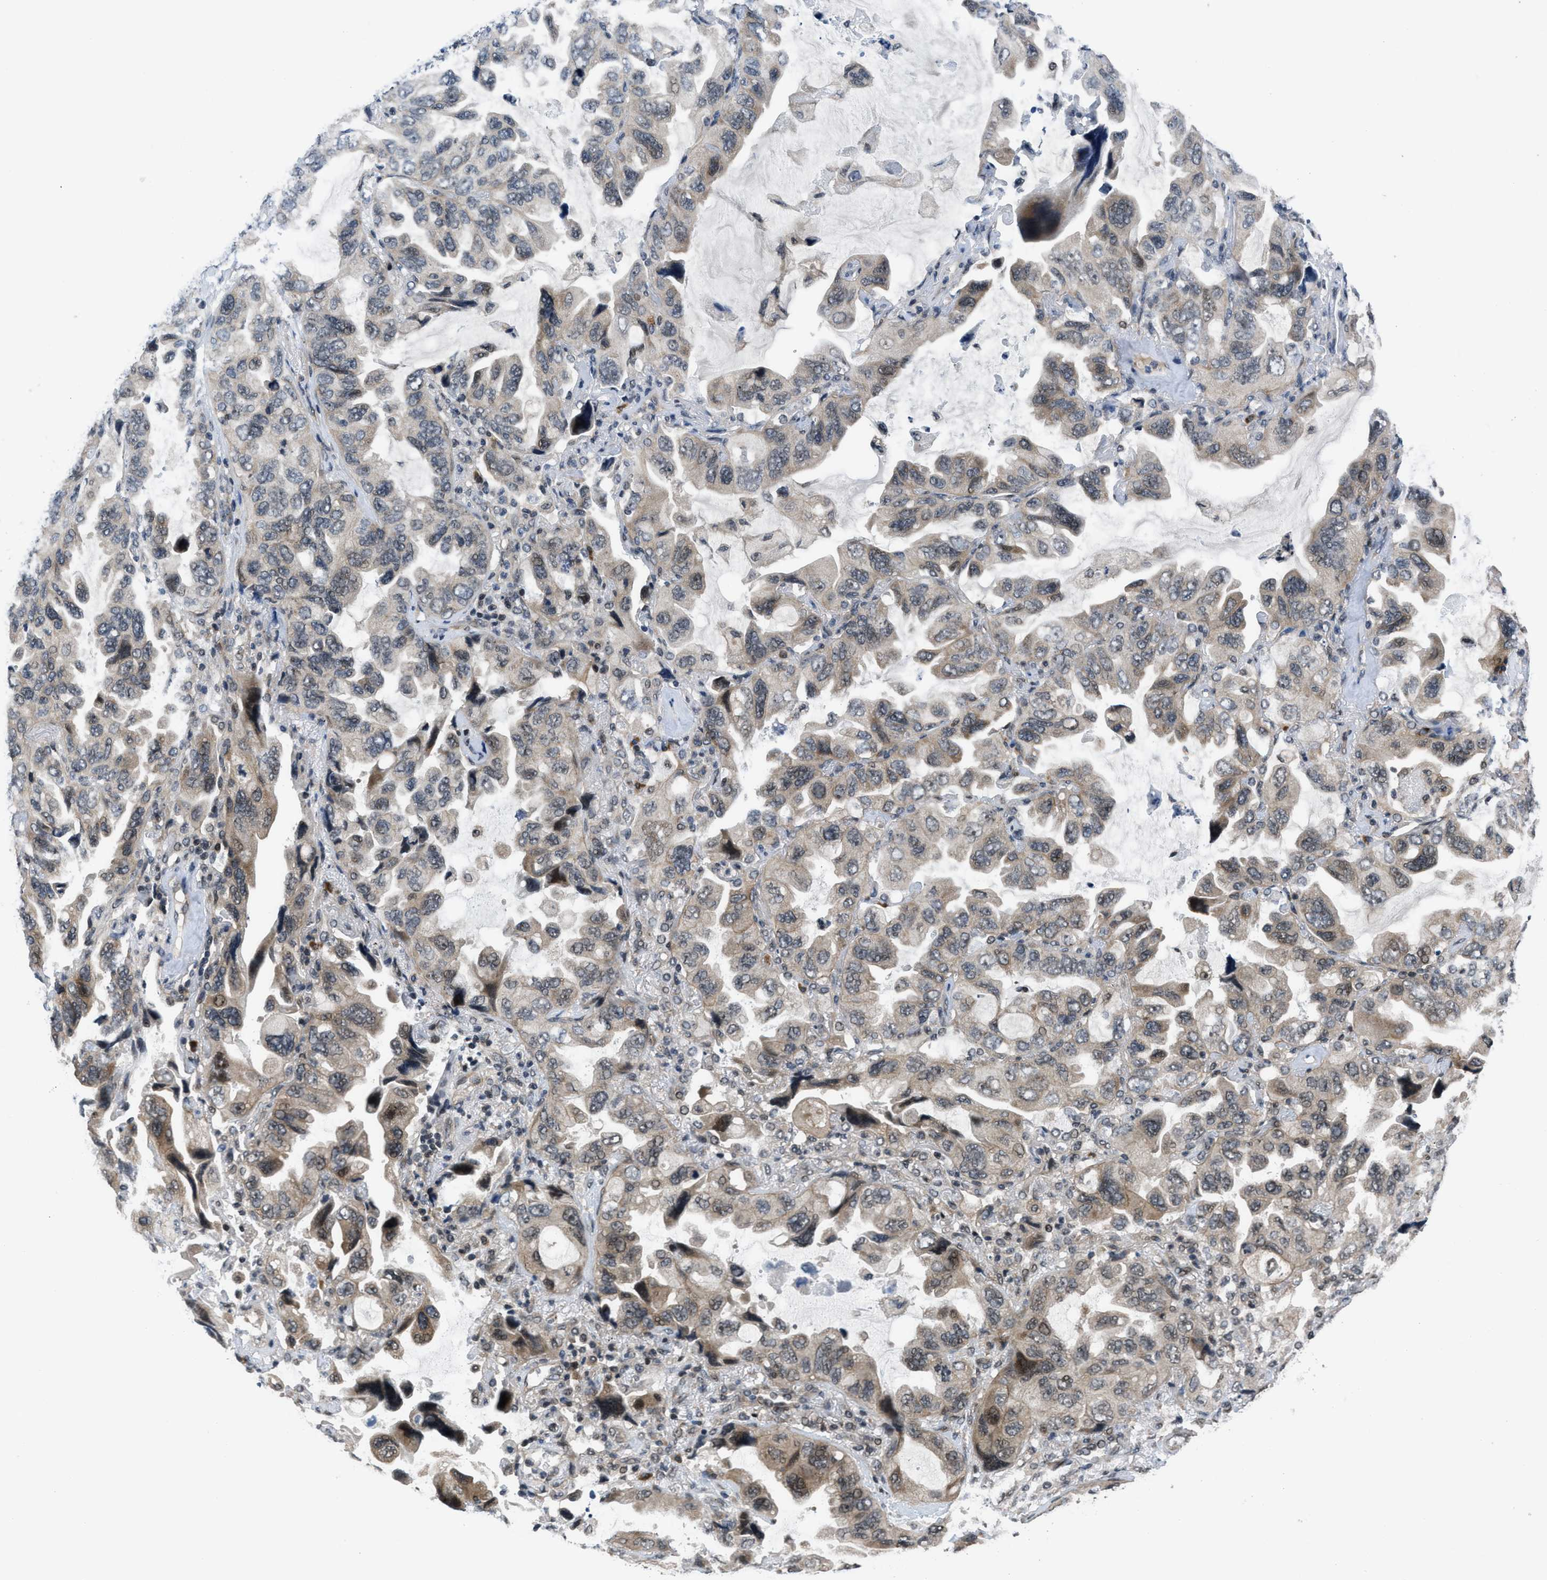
{"staining": {"intensity": "moderate", "quantity": ">75%", "location": "cytoplasmic/membranous,nuclear"}, "tissue": "lung cancer", "cell_type": "Tumor cells", "image_type": "cancer", "snomed": [{"axis": "morphology", "description": "Squamous cell carcinoma, NOS"}, {"axis": "topography", "description": "Lung"}], "caption": "An image of squamous cell carcinoma (lung) stained for a protein exhibits moderate cytoplasmic/membranous and nuclear brown staining in tumor cells. The staining is performed using DAB (3,3'-diaminobenzidine) brown chromogen to label protein expression. The nuclei are counter-stained blue using hematoxylin.", "gene": "SETD5", "patient": {"sex": "female", "age": 73}}